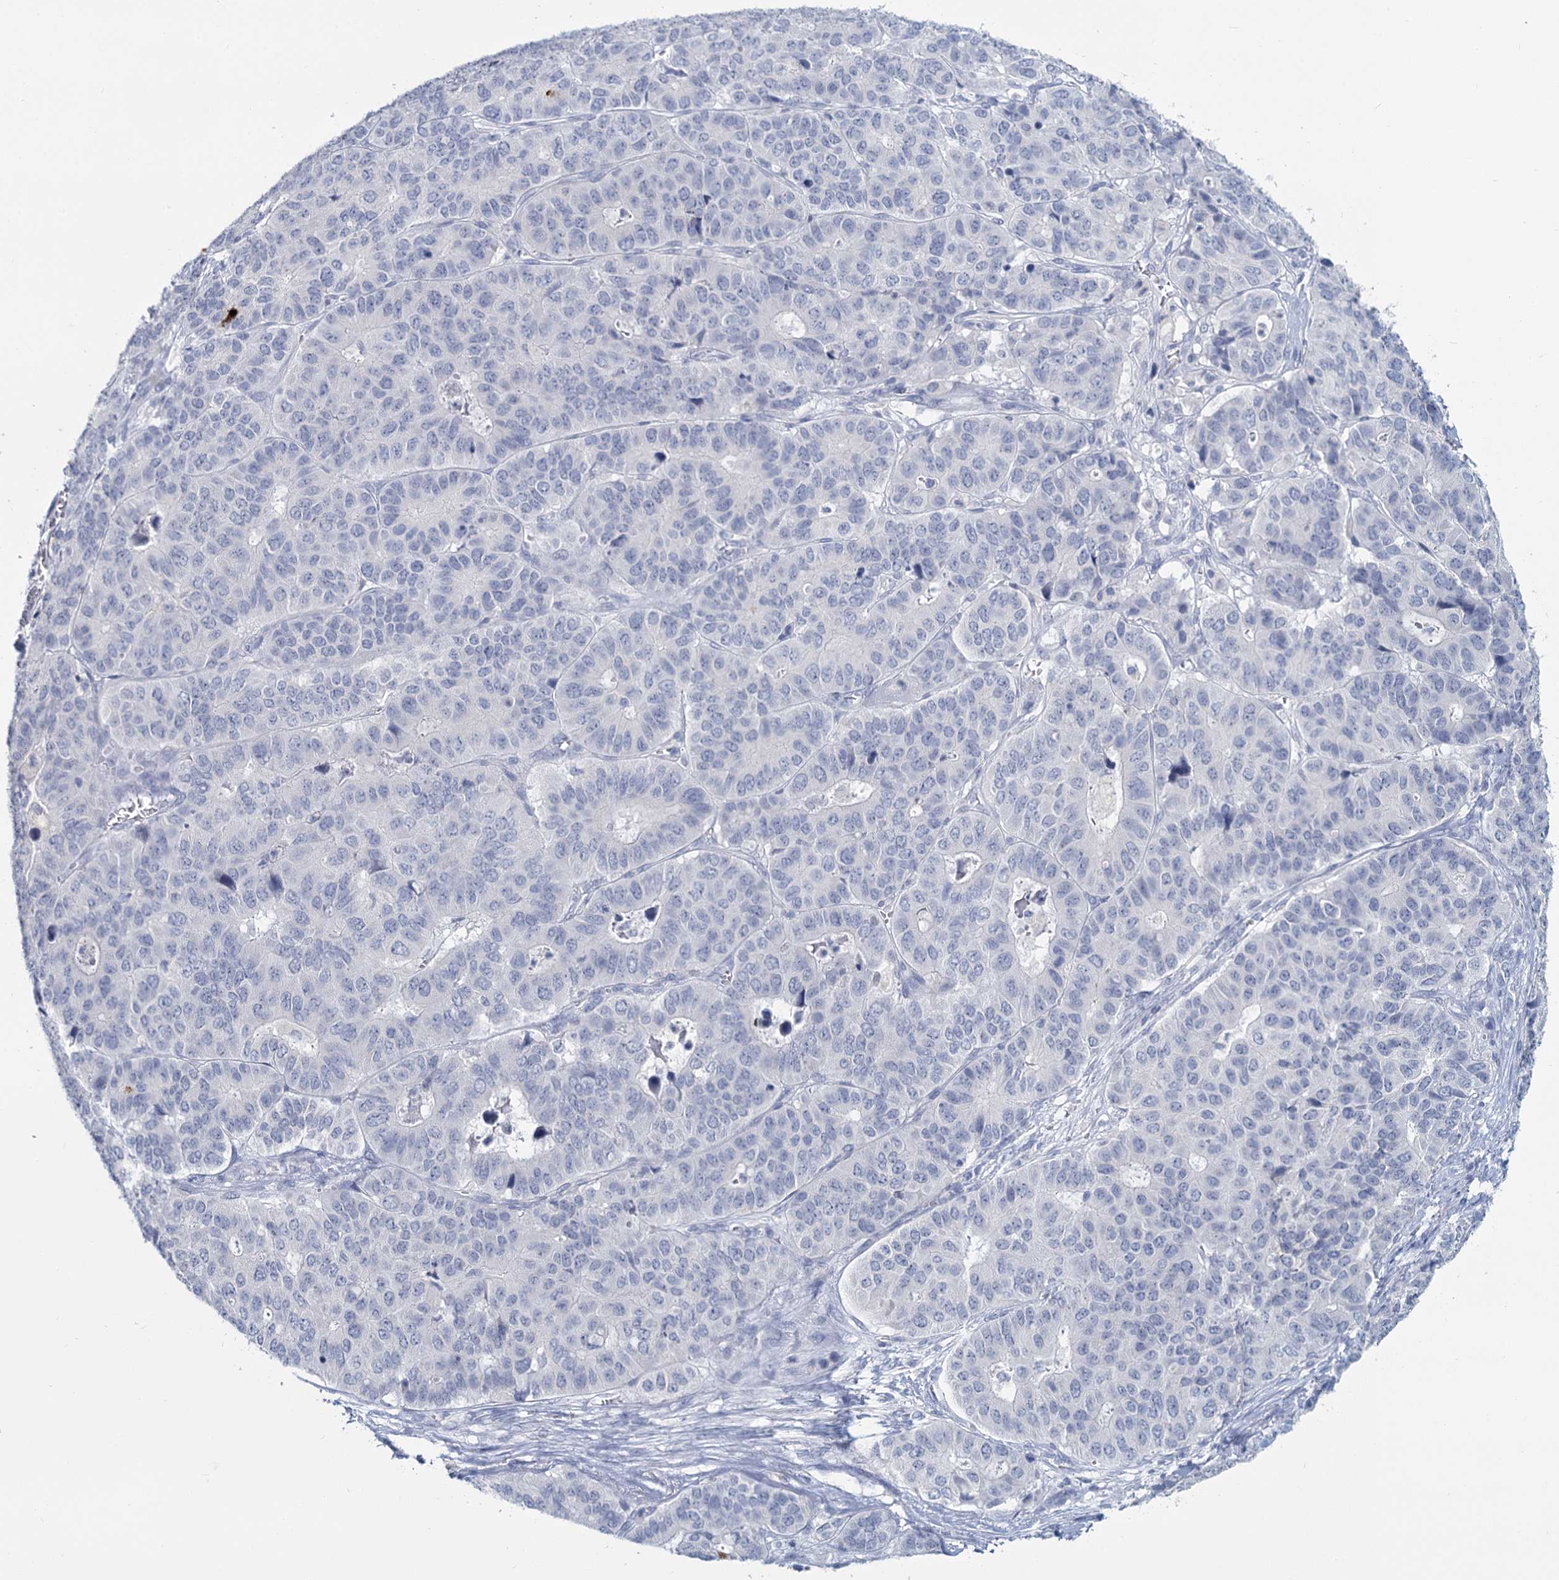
{"staining": {"intensity": "negative", "quantity": "none", "location": "none"}, "tissue": "pancreatic cancer", "cell_type": "Tumor cells", "image_type": "cancer", "snomed": [{"axis": "morphology", "description": "Adenocarcinoma, NOS"}, {"axis": "topography", "description": "Pancreas"}], "caption": "Tumor cells are negative for brown protein staining in pancreatic cancer.", "gene": "CHGA", "patient": {"sex": "male", "age": 50}}